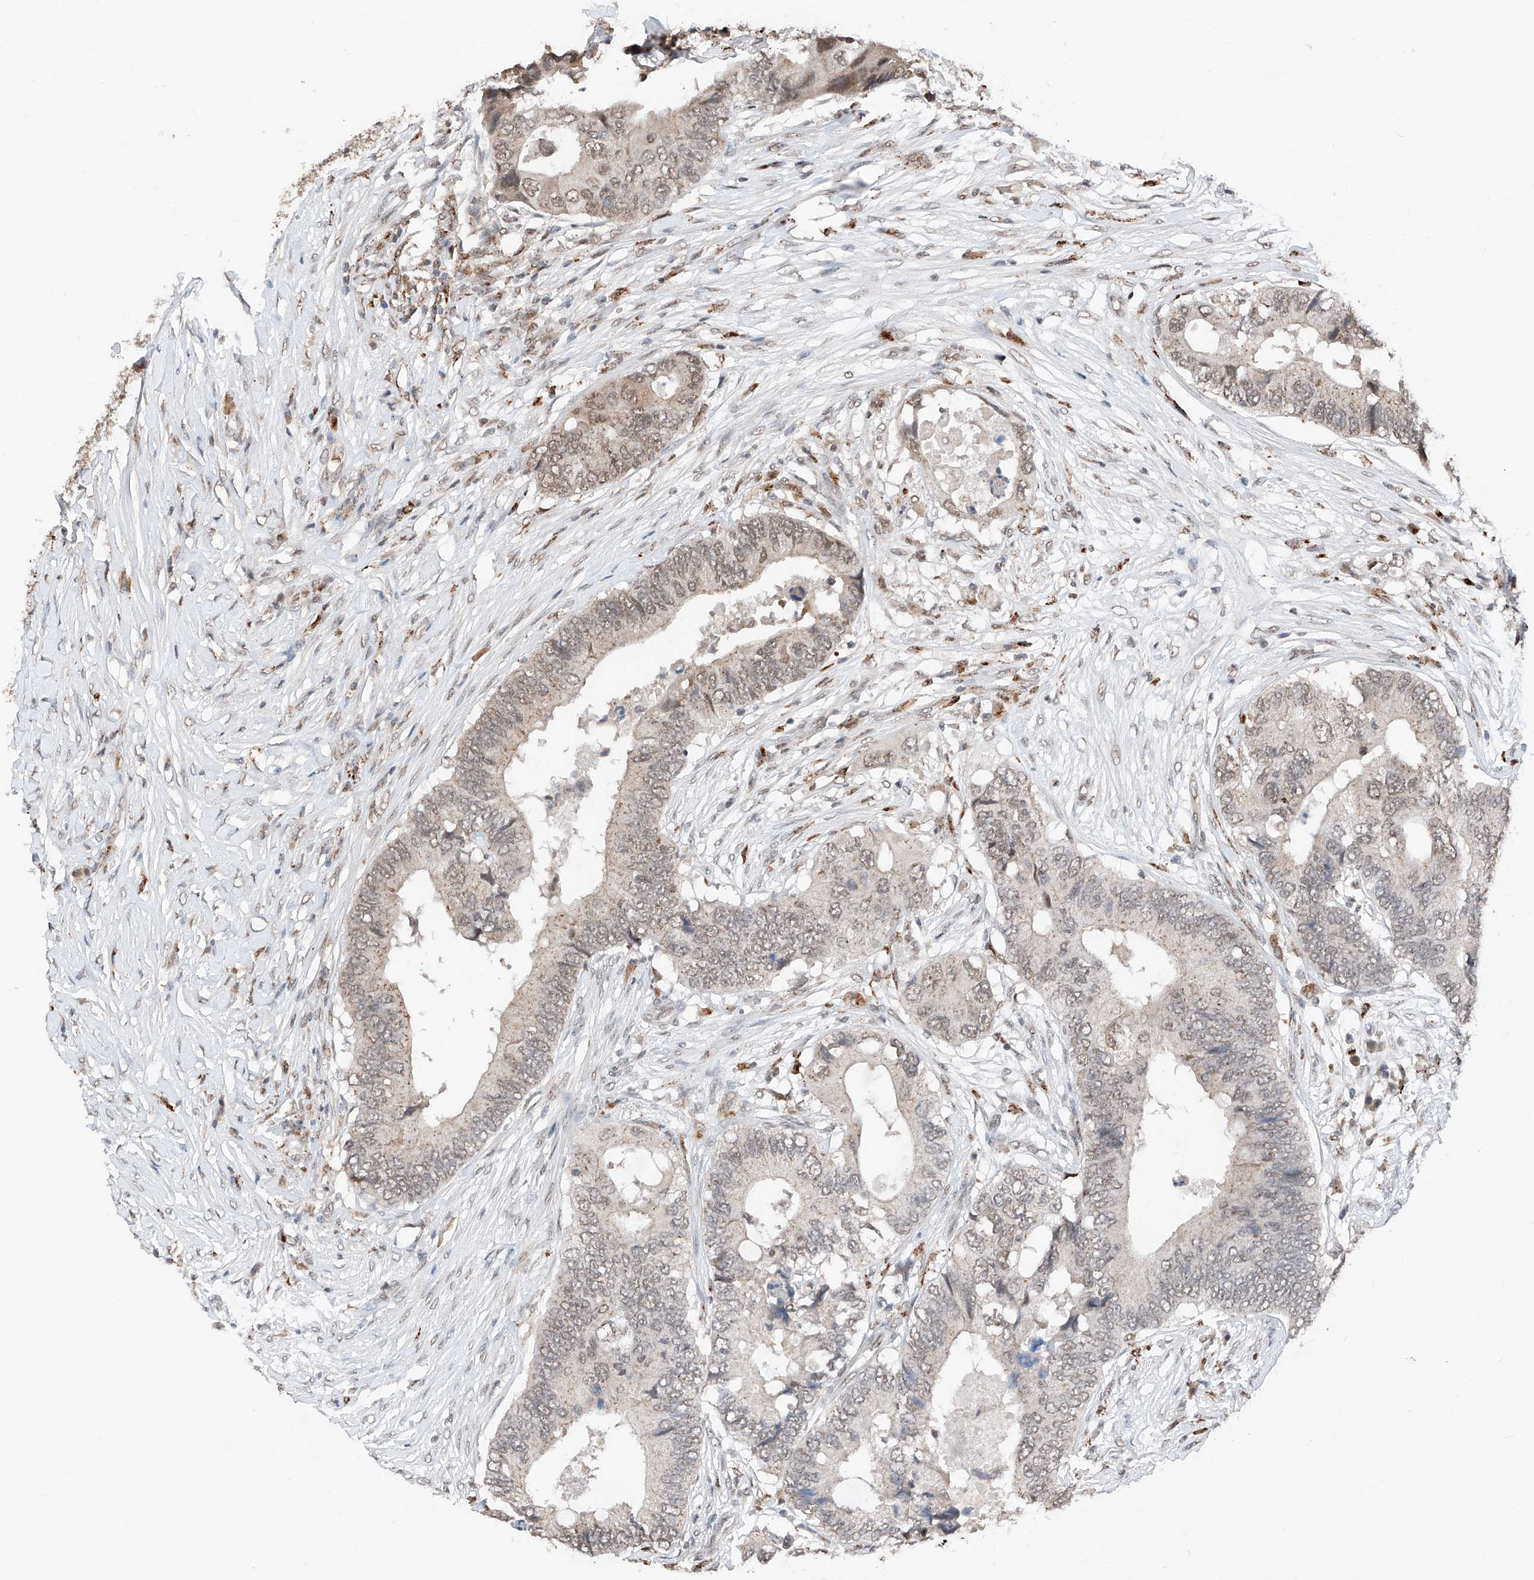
{"staining": {"intensity": "weak", "quantity": "25%-75%", "location": "nuclear"}, "tissue": "colorectal cancer", "cell_type": "Tumor cells", "image_type": "cancer", "snomed": [{"axis": "morphology", "description": "Adenocarcinoma, NOS"}, {"axis": "topography", "description": "Colon"}], "caption": "Tumor cells display low levels of weak nuclear positivity in about 25%-75% of cells in colorectal cancer.", "gene": "TBX4", "patient": {"sex": "male", "age": 71}}